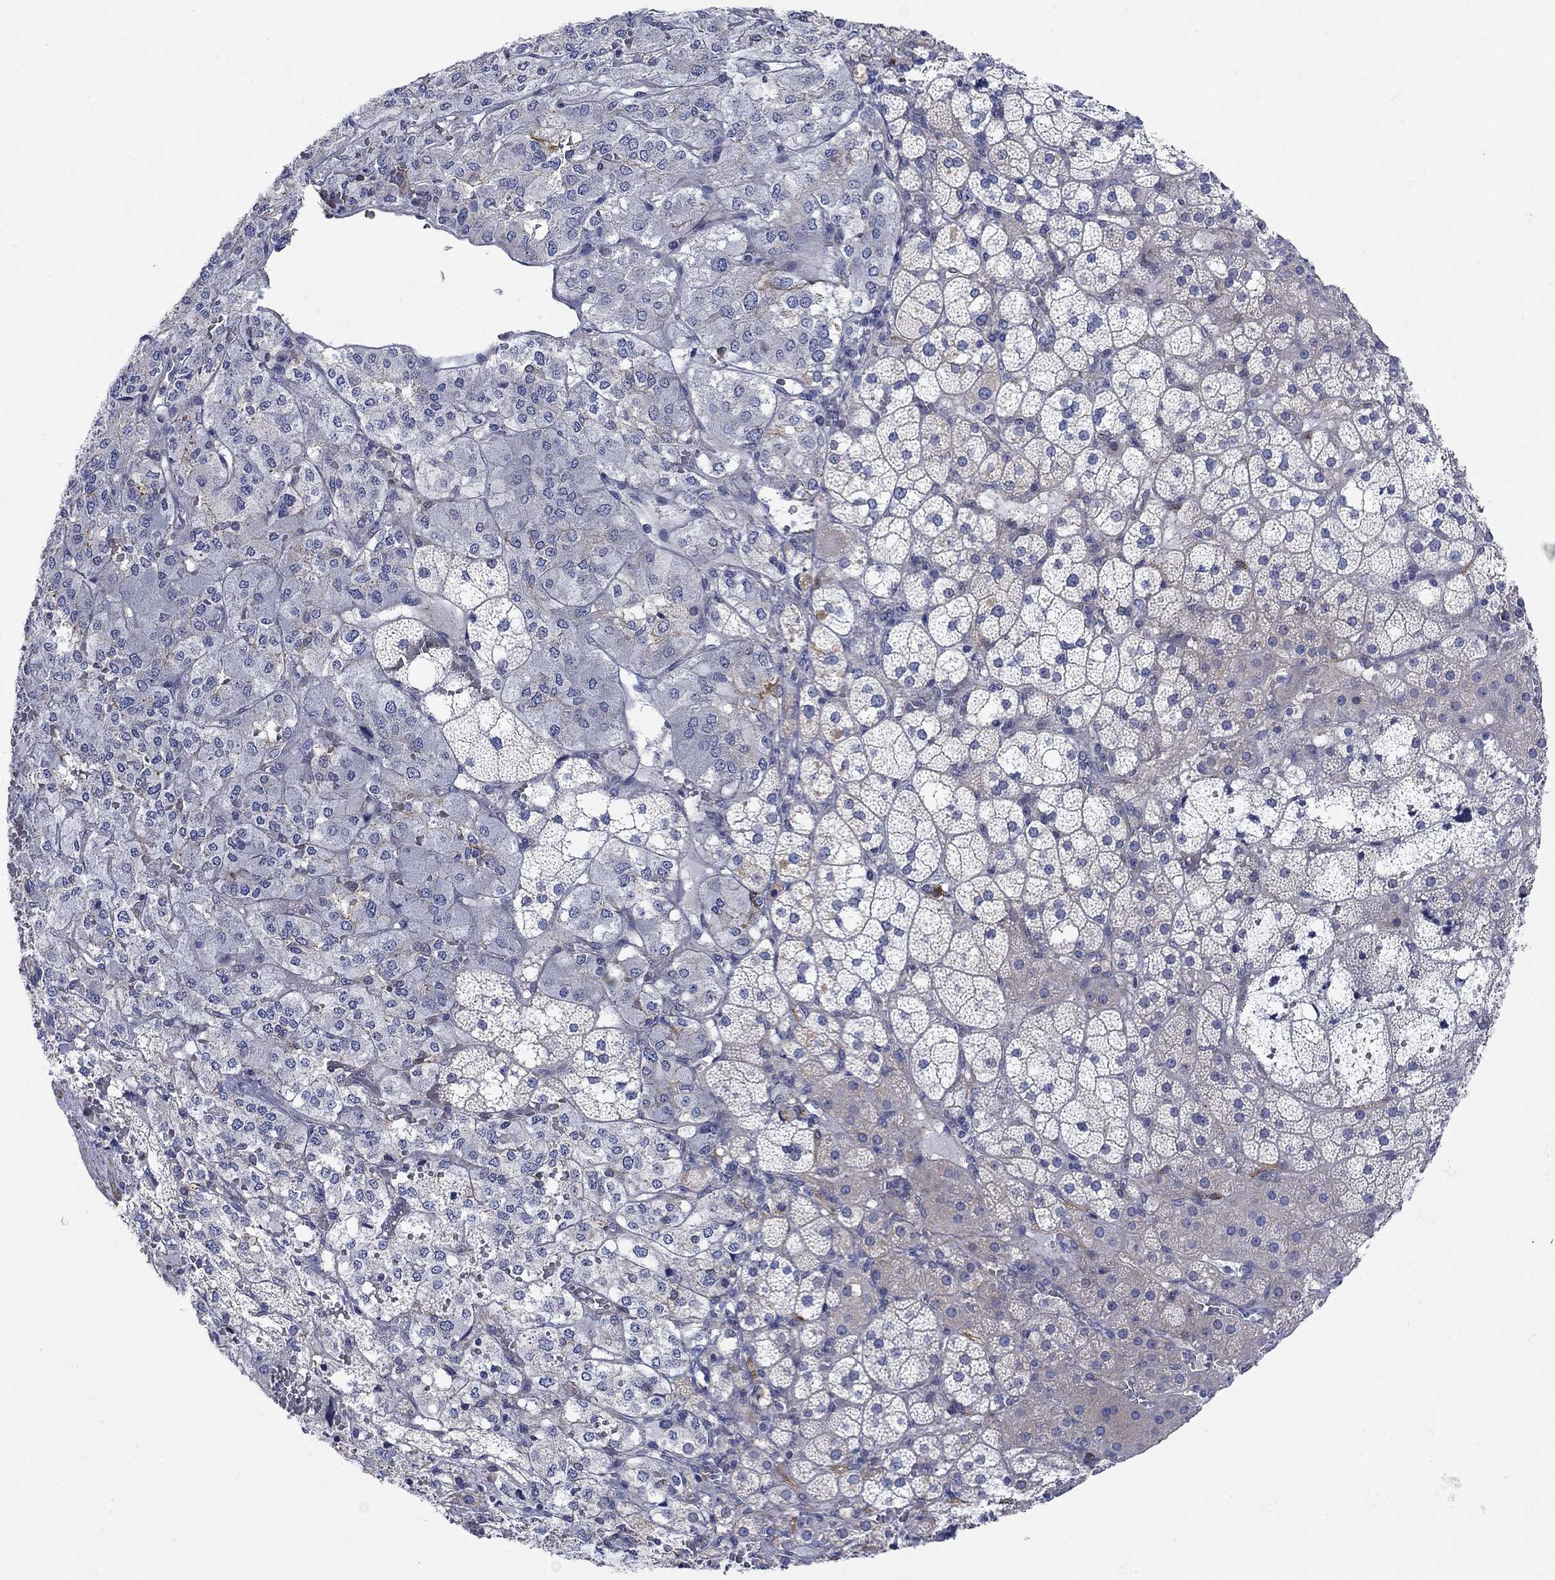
{"staining": {"intensity": "weak", "quantity": "<25%", "location": "cytoplasmic/membranous"}, "tissue": "adrenal gland", "cell_type": "Glandular cells", "image_type": "normal", "snomed": [{"axis": "morphology", "description": "Normal tissue, NOS"}, {"axis": "topography", "description": "Adrenal gland"}], "caption": "This is a histopathology image of IHC staining of benign adrenal gland, which shows no positivity in glandular cells.", "gene": "SCN7A", "patient": {"sex": "male", "age": 53}}